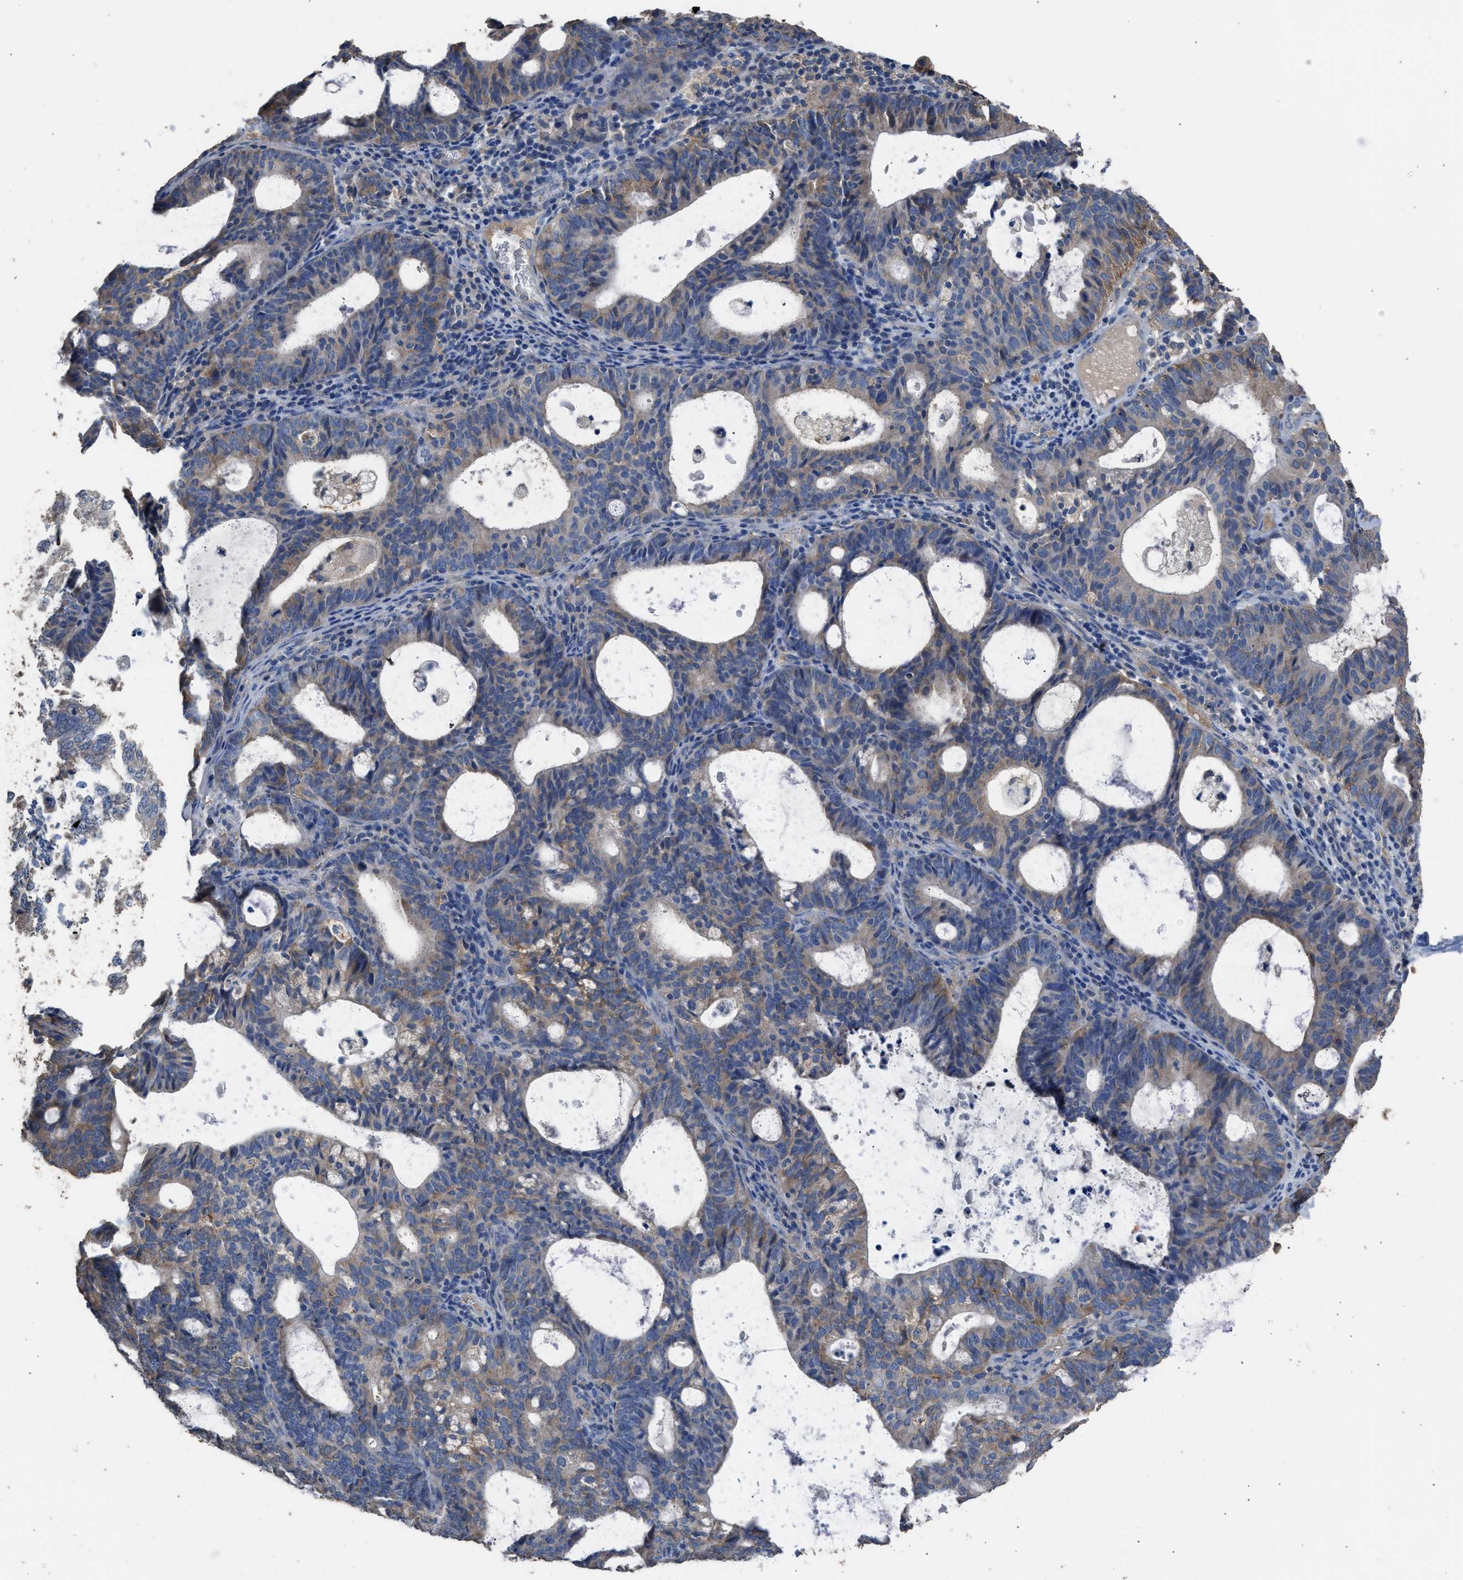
{"staining": {"intensity": "weak", "quantity": "25%-75%", "location": "cytoplasmic/membranous"}, "tissue": "endometrial cancer", "cell_type": "Tumor cells", "image_type": "cancer", "snomed": [{"axis": "morphology", "description": "Adenocarcinoma, NOS"}, {"axis": "topography", "description": "Uterus"}], "caption": "About 25%-75% of tumor cells in human adenocarcinoma (endometrial) reveal weak cytoplasmic/membranous protein expression as visualized by brown immunohistochemical staining.", "gene": "ITSN1", "patient": {"sex": "female", "age": 83}}